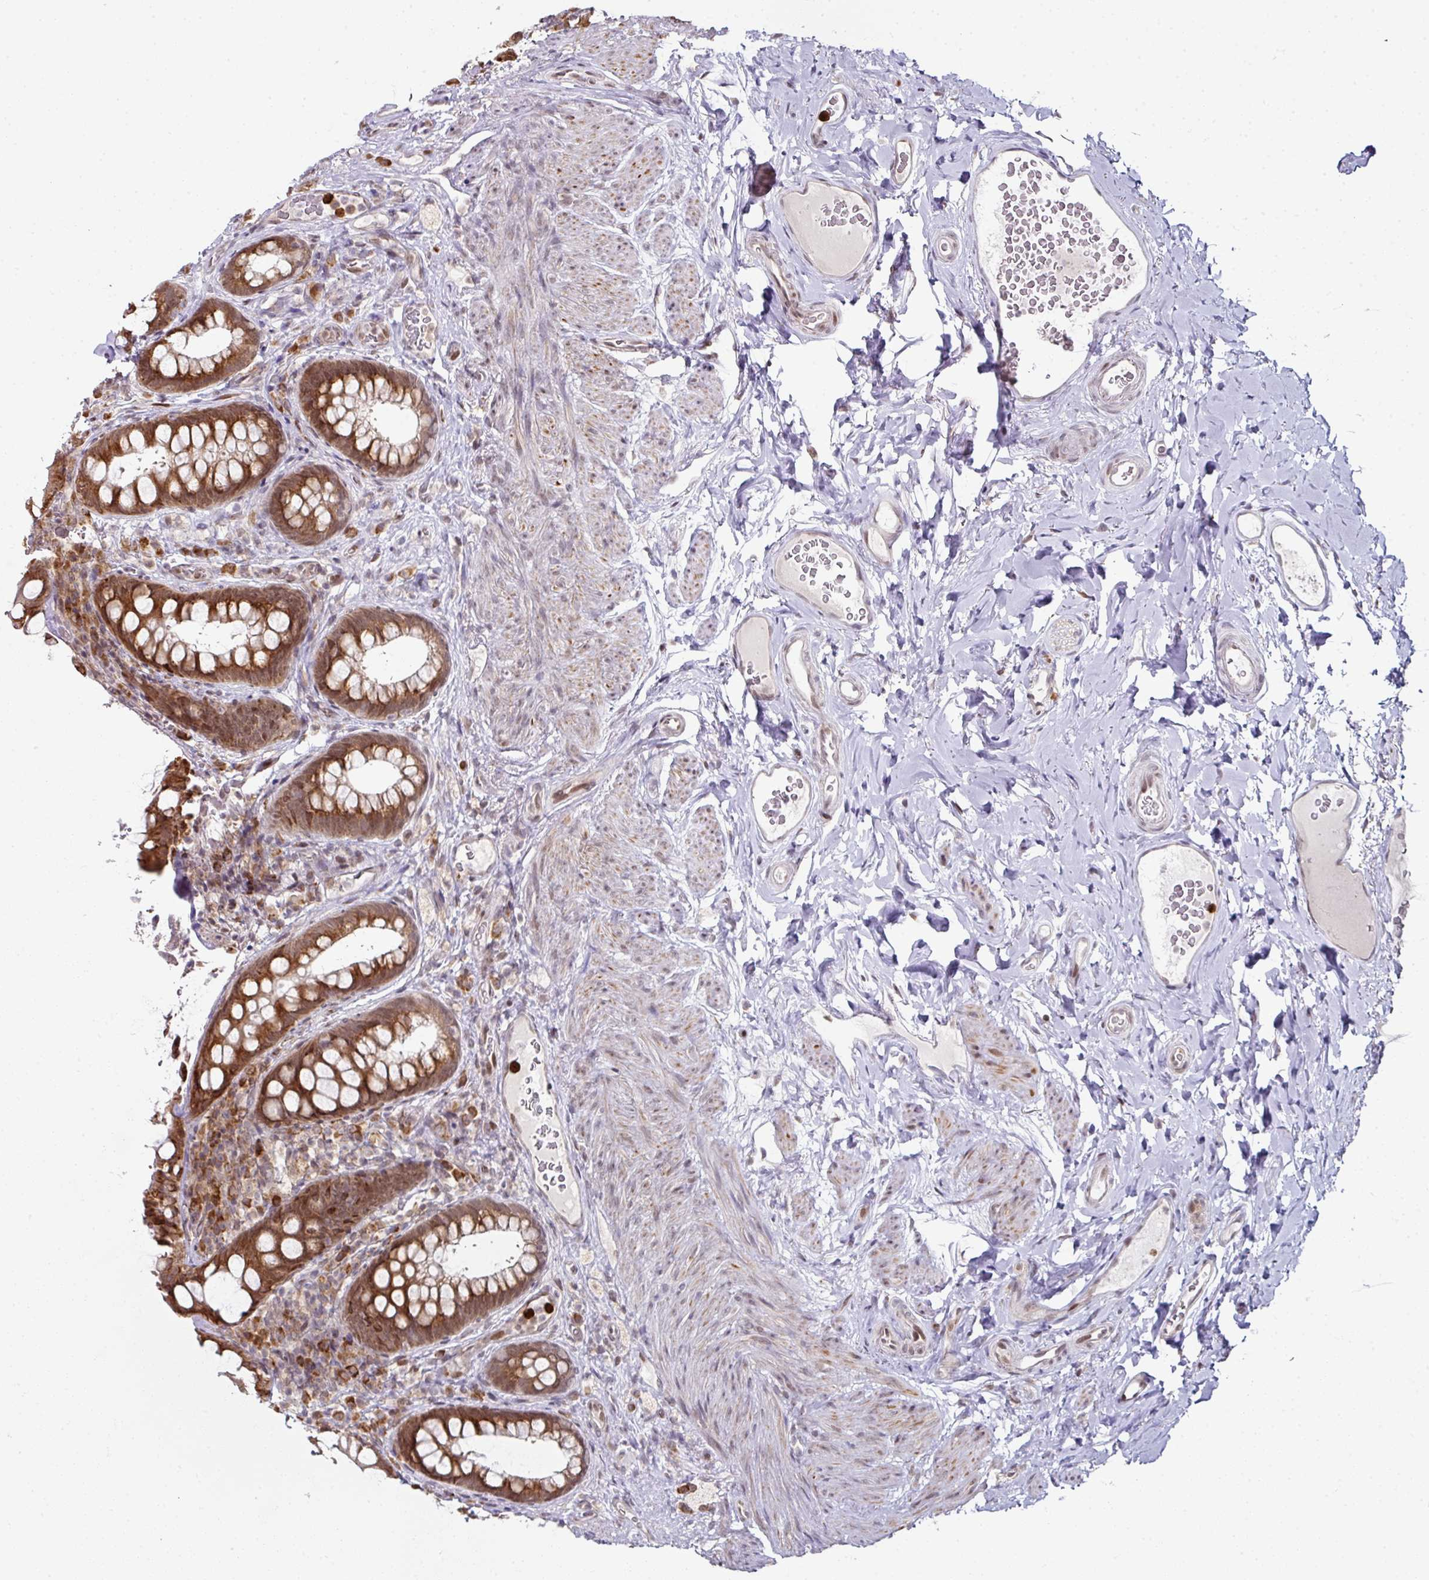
{"staining": {"intensity": "moderate", "quantity": ">75%", "location": "cytoplasmic/membranous,nuclear"}, "tissue": "rectum", "cell_type": "Glandular cells", "image_type": "normal", "snomed": [{"axis": "morphology", "description": "Normal tissue, NOS"}, {"axis": "topography", "description": "Rectum"}, {"axis": "topography", "description": "Peripheral nerve tissue"}], "caption": "This photomicrograph shows IHC staining of normal rectum, with medium moderate cytoplasmic/membranous,nuclear staining in approximately >75% of glandular cells.", "gene": "APOLD1", "patient": {"sex": "female", "age": 69}}